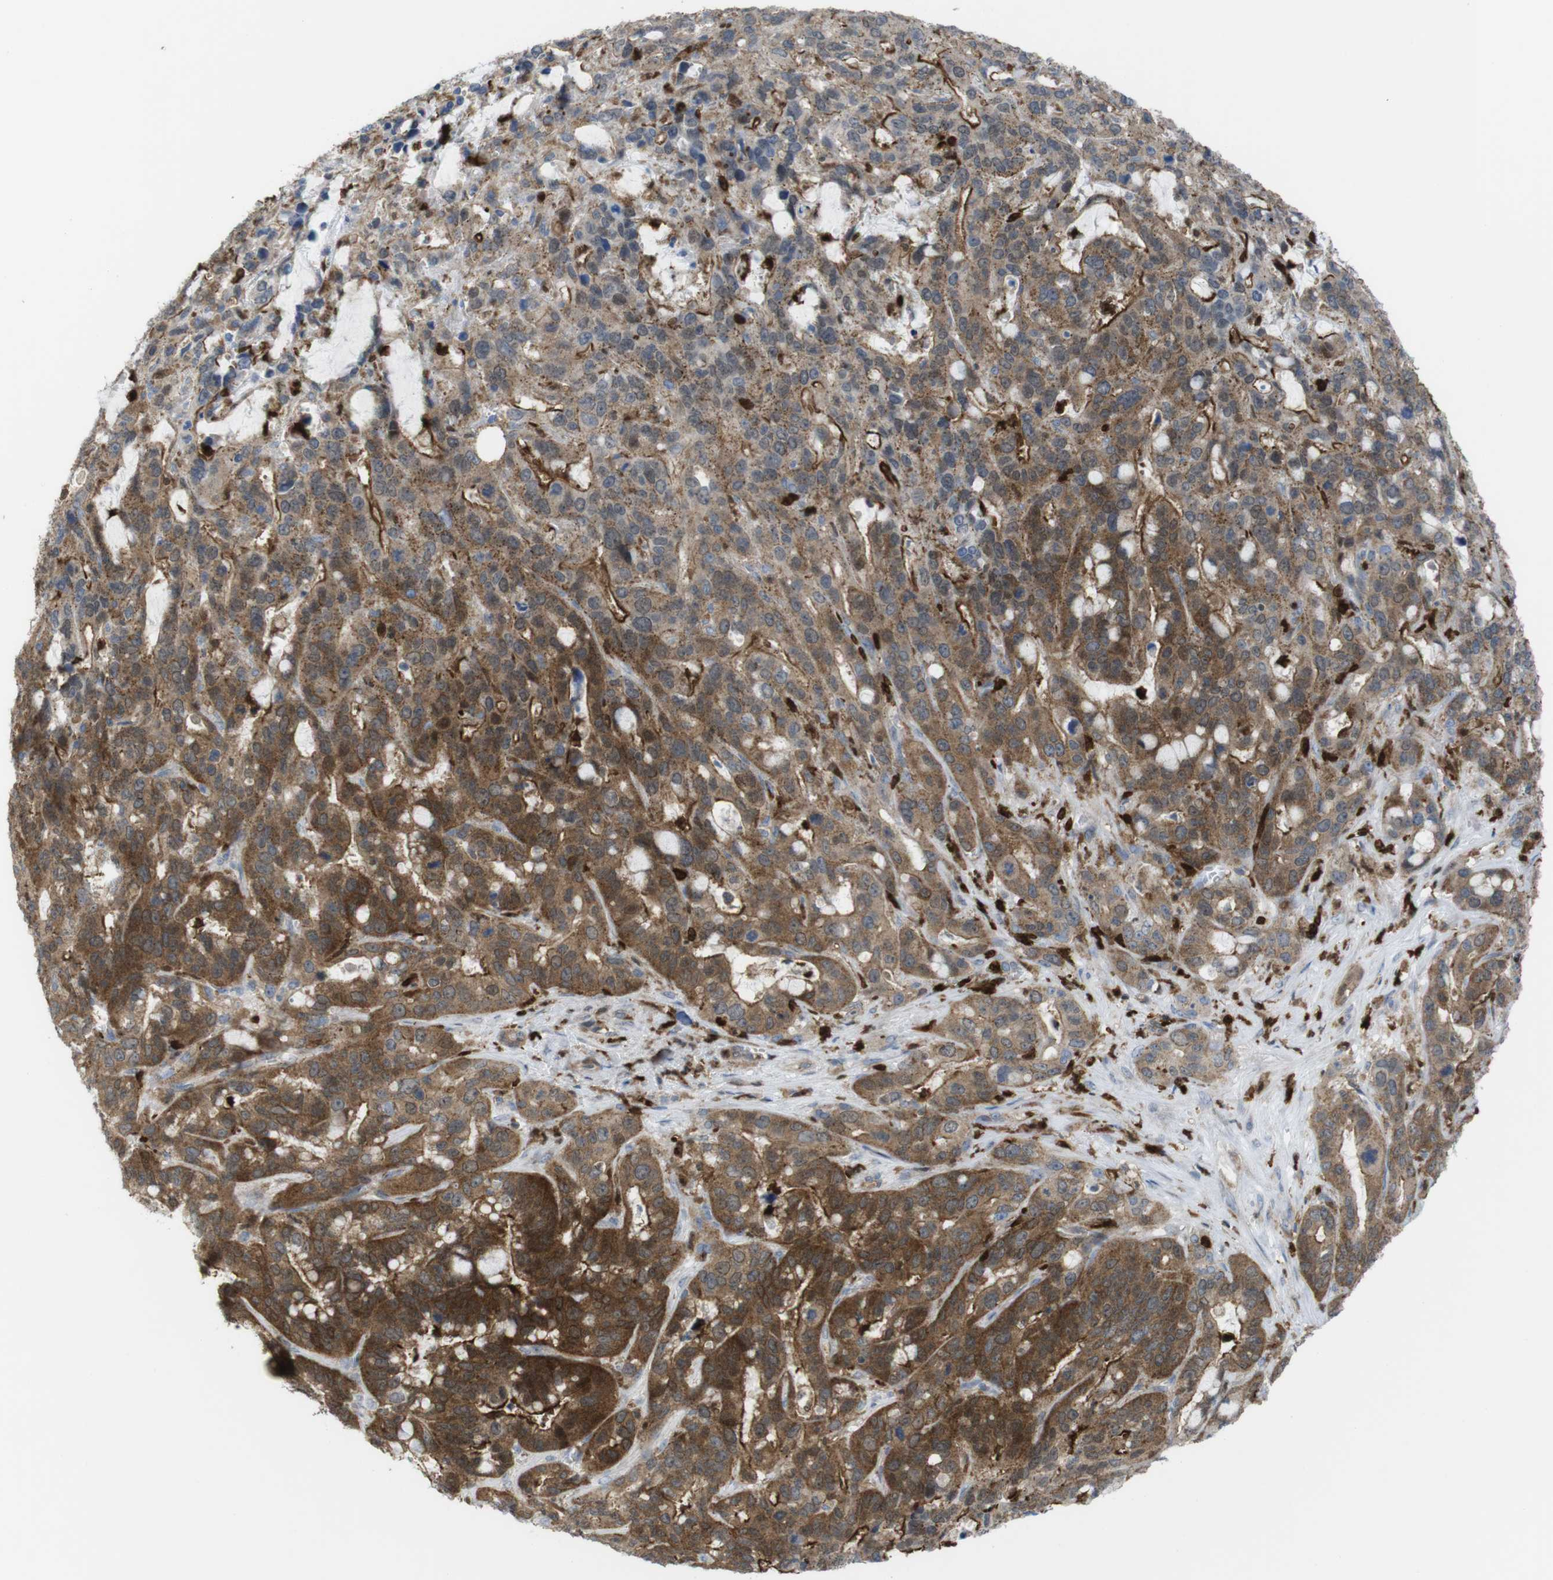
{"staining": {"intensity": "moderate", "quantity": ">75%", "location": "cytoplasmic/membranous"}, "tissue": "liver cancer", "cell_type": "Tumor cells", "image_type": "cancer", "snomed": [{"axis": "morphology", "description": "Cholangiocarcinoma"}, {"axis": "topography", "description": "Liver"}], "caption": "Liver cholangiocarcinoma stained with IHC reveals moderate cytoplasmic/membranous expression in approximately >75% of tumor cells. (DAB IHC, brown staining for protein, blue staining for nuclei).", "gene": "PRKCD", "patient": {"sex": "female", "age": 65}}